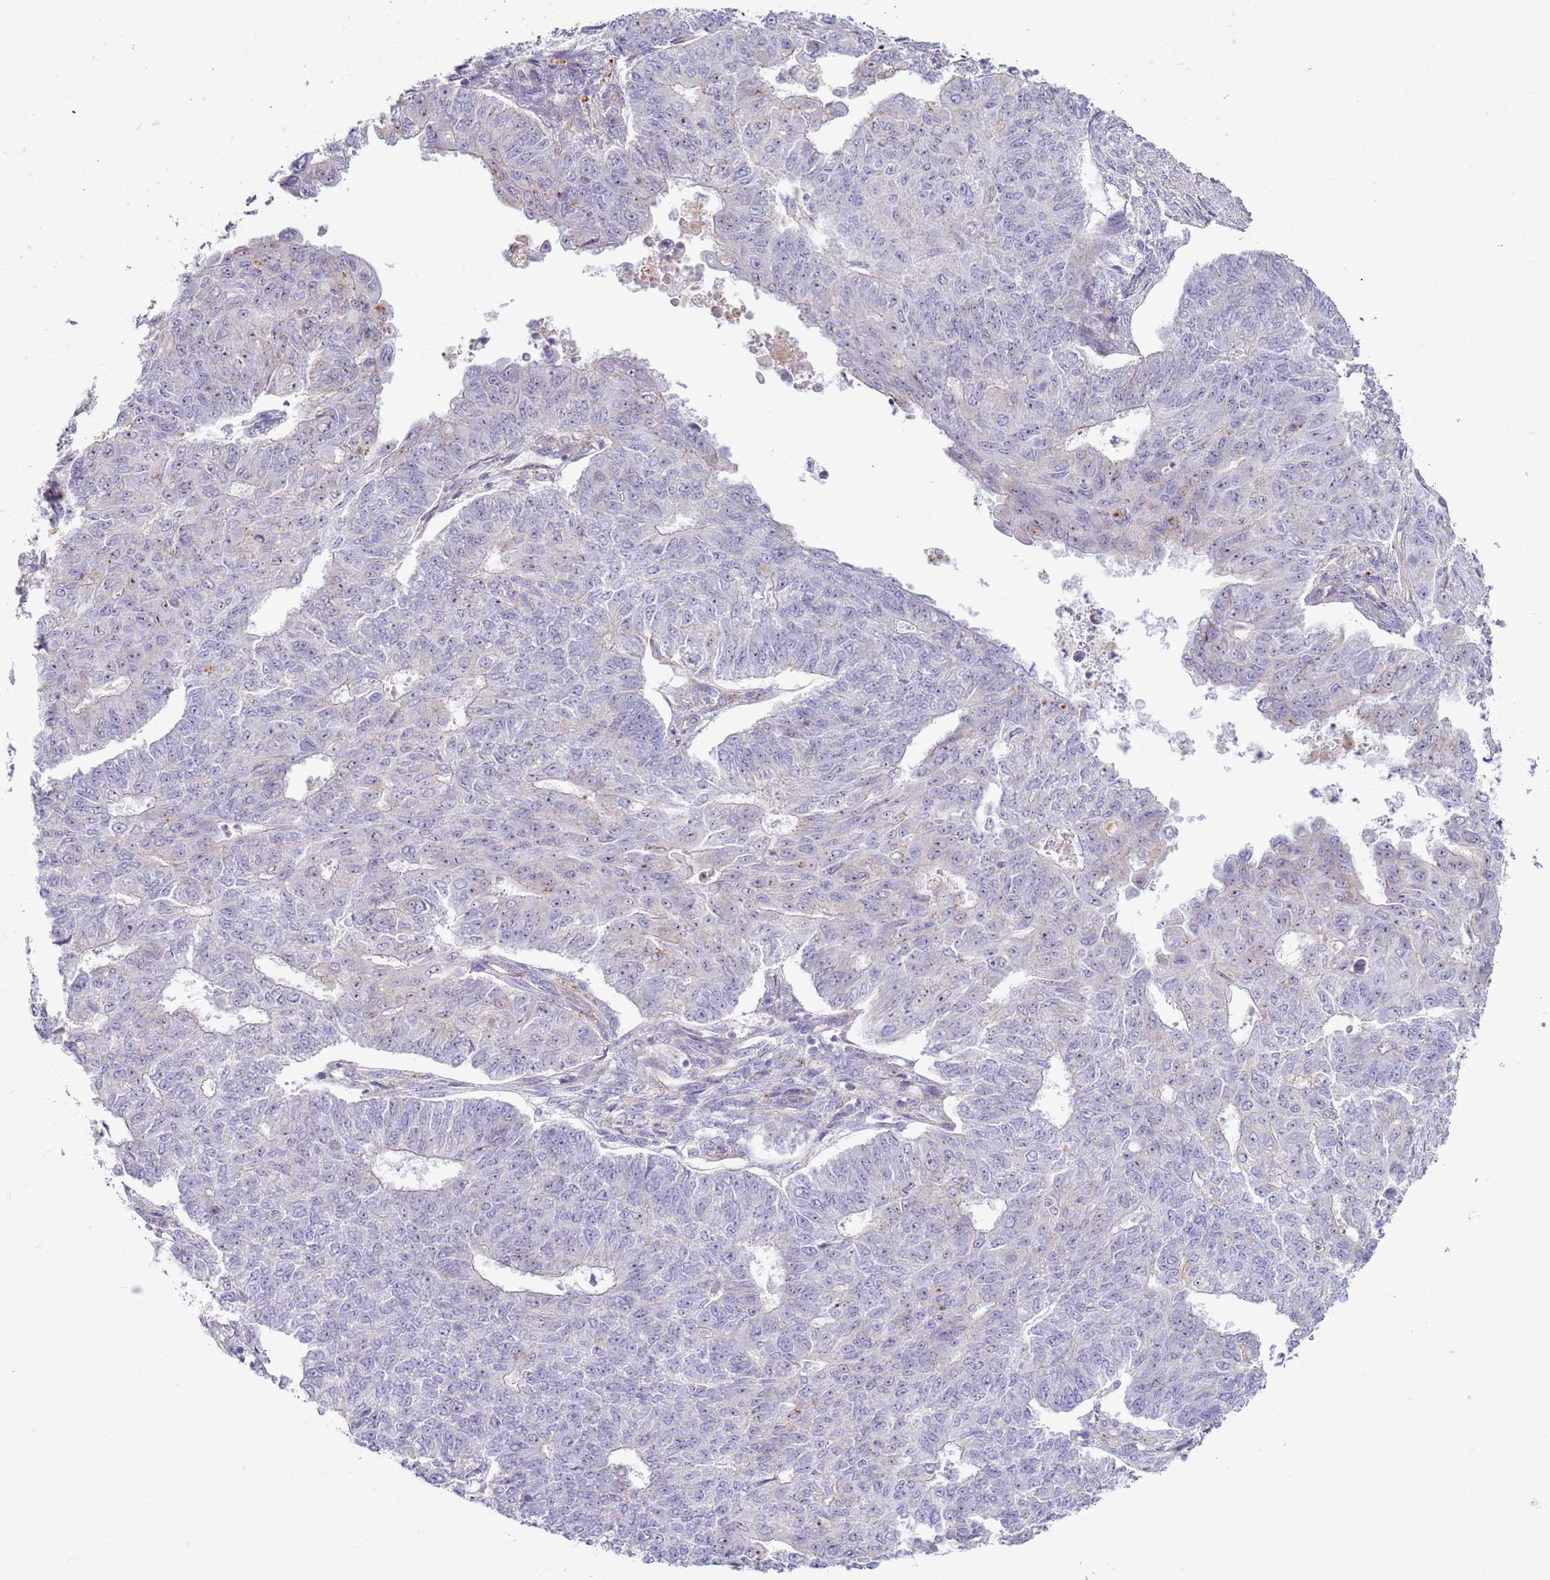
{"staining": {"intensity": "negative", "quantity": "none", "location": "none"}, "tissue": "endometrial cancer", "cell_type": "Tumor cells", "image_type": "cancer", "snomed": [{"axis": "morphology", "description": "Adenocarcinoma, NOS"}, {"axis": "topography", "description": "Endometrium"}], "caption": "Tumor cells are negative for brown protein staining in endometrial cancer.", "gene": "HEATR1", "patient": {"sex": "female", "age": 32}}